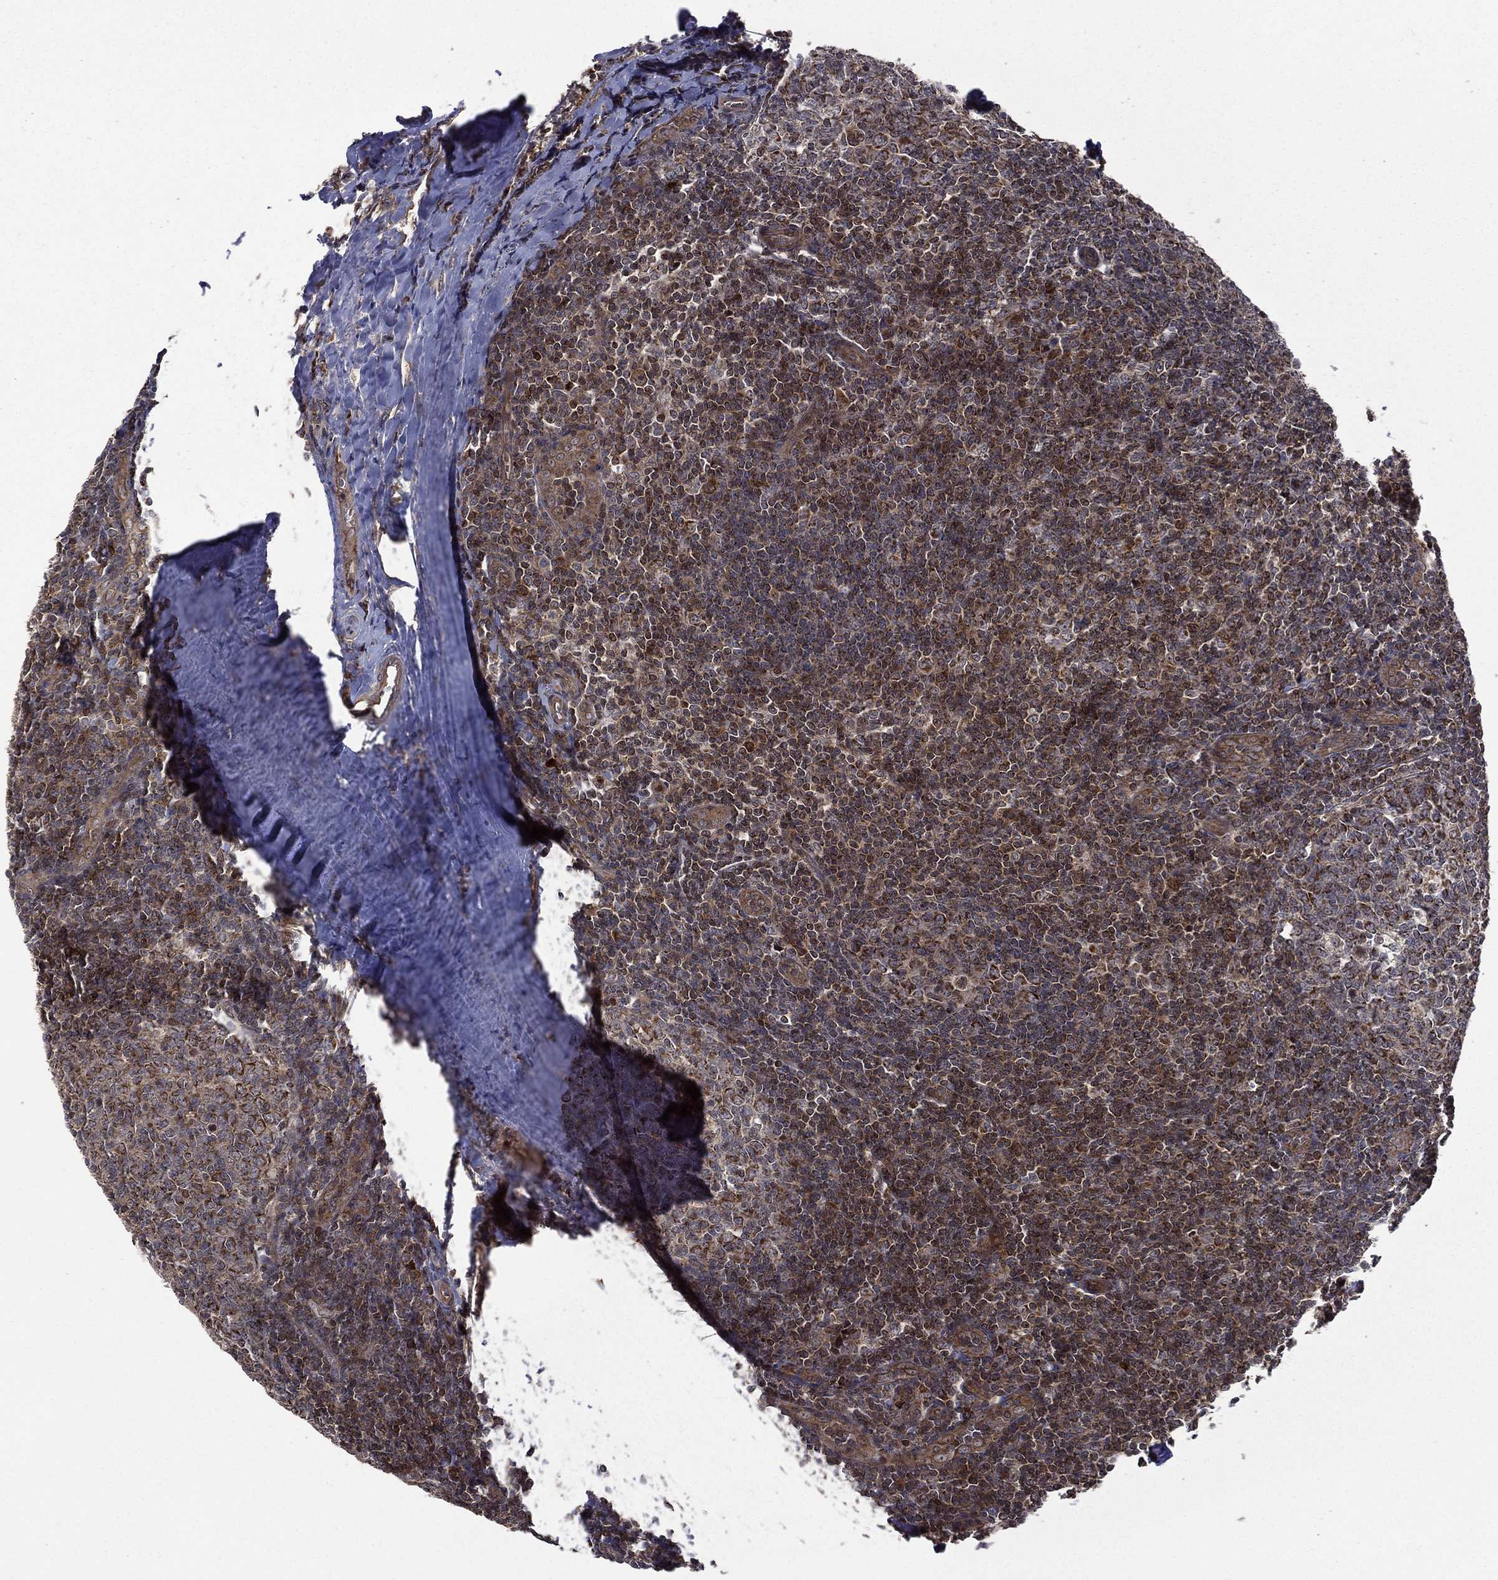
{"staining": {"intensity": "strong", "quantity": ">75%", "location": "cytoplasmic/membranous"}, "tissue": "tonsil", "cell_type": "Germinal center cells", "image_type": "normal", "snomed": [{"axis": "morphology", "description": "Normal tissue, NOS"}, {"axis": "topography", "description": "Tonsil"}], "caption": "Unremarkable tonsil was stained to show a protein in brown. There is high levels of strong cytoplasmic/membranous expression in approximately >75% of germinal center cells. (IHC, brightfield microscopy, high magnification).", "gene": "GIMAP6", "patient": {"sex": "male", "age": 20}}